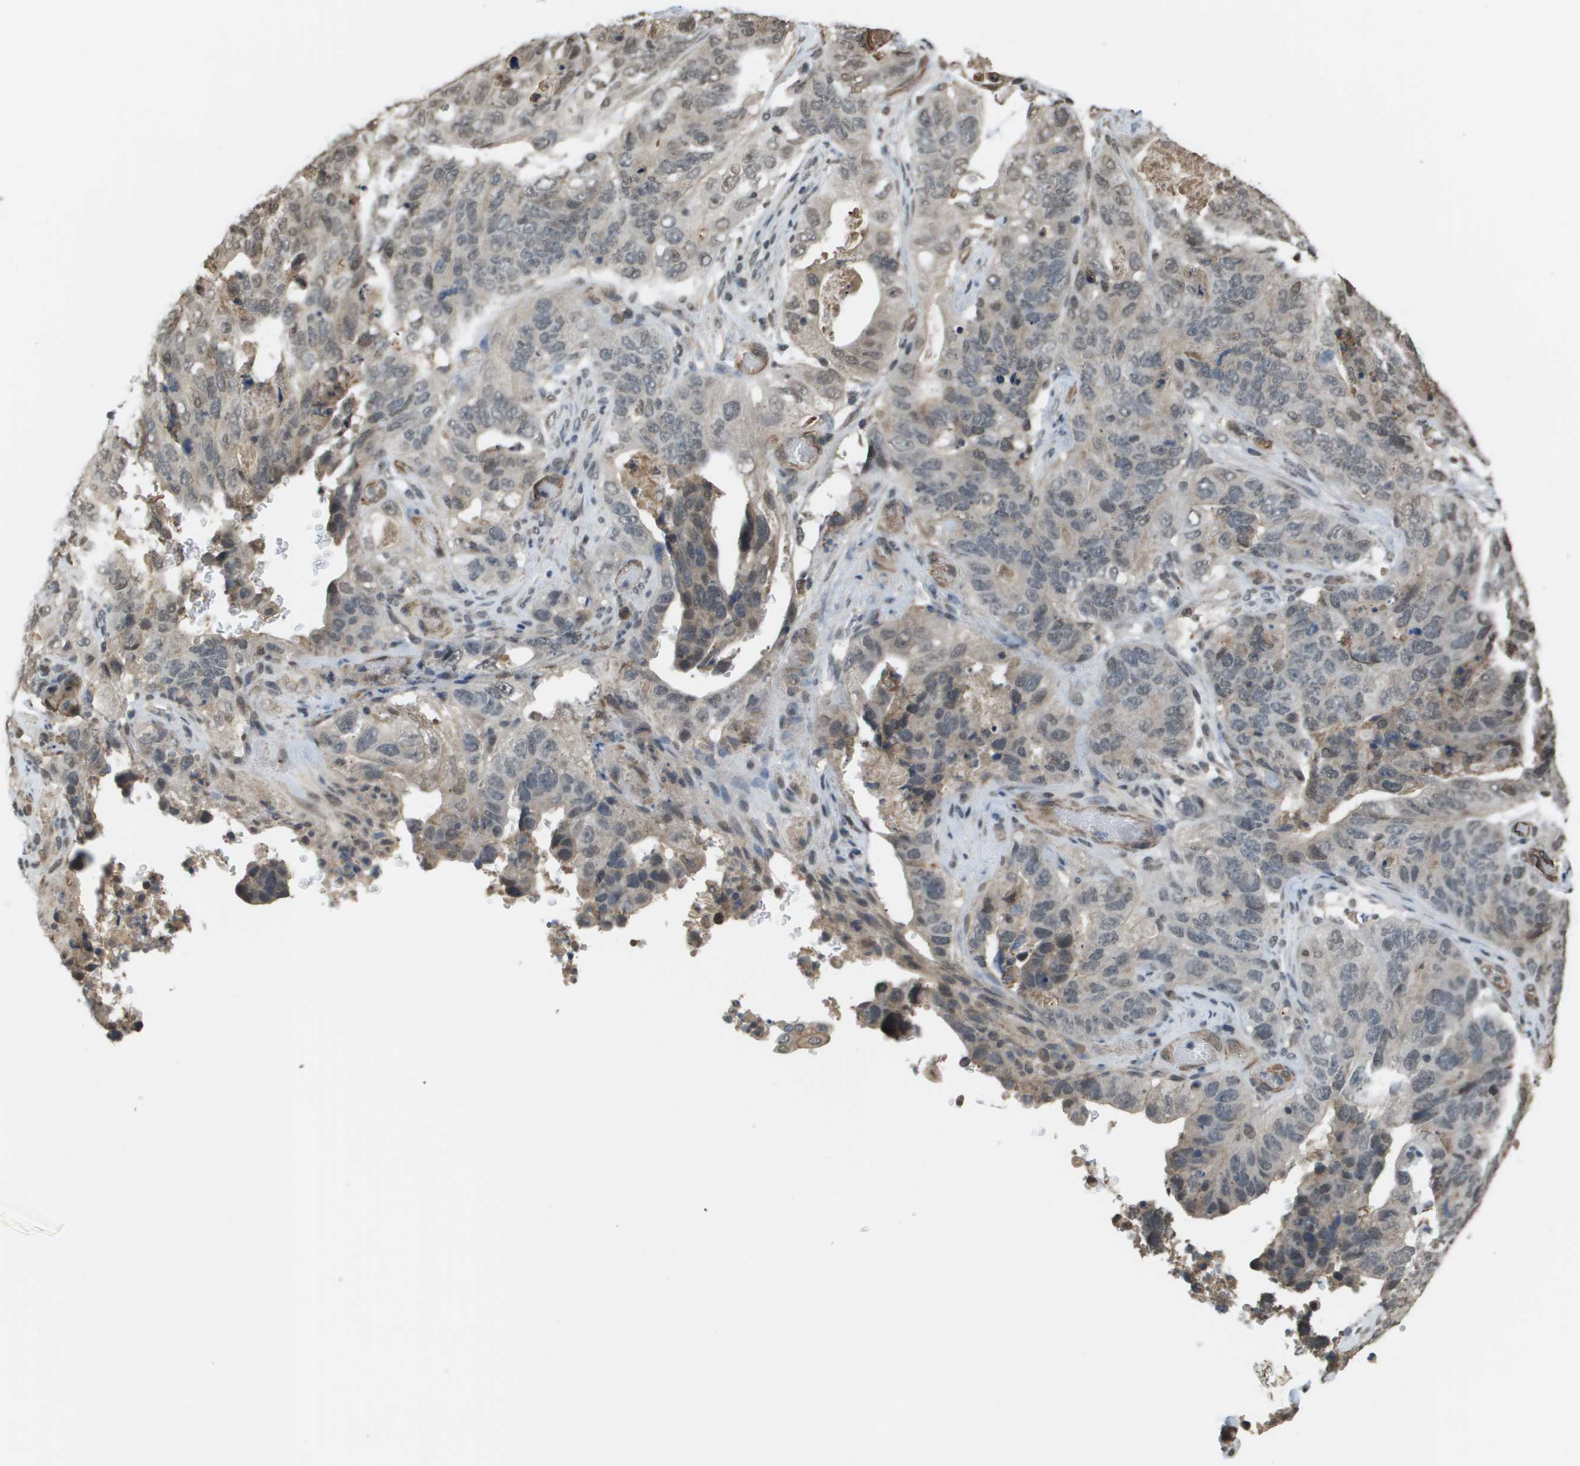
{"staining": {"intensity": "weak", "quantity": "<25%", "location": "cytoplasmic/membranous,nuclear"}, "tissue": "stomach cancer", "cell_type": "Tumor cells", "image_type": "cancer", "snomed": [{"axis": "morphology", "description": "Adenocarcinoma, NOS"}, {"axis": "topography", "description": "Stomach"}], "caption": "This is an IHC histopathology image of human stomach cancer. There is no positivity in tumor cells.", "gene": "NDRG2", "patient": {"sex": "female", "age": 89}}